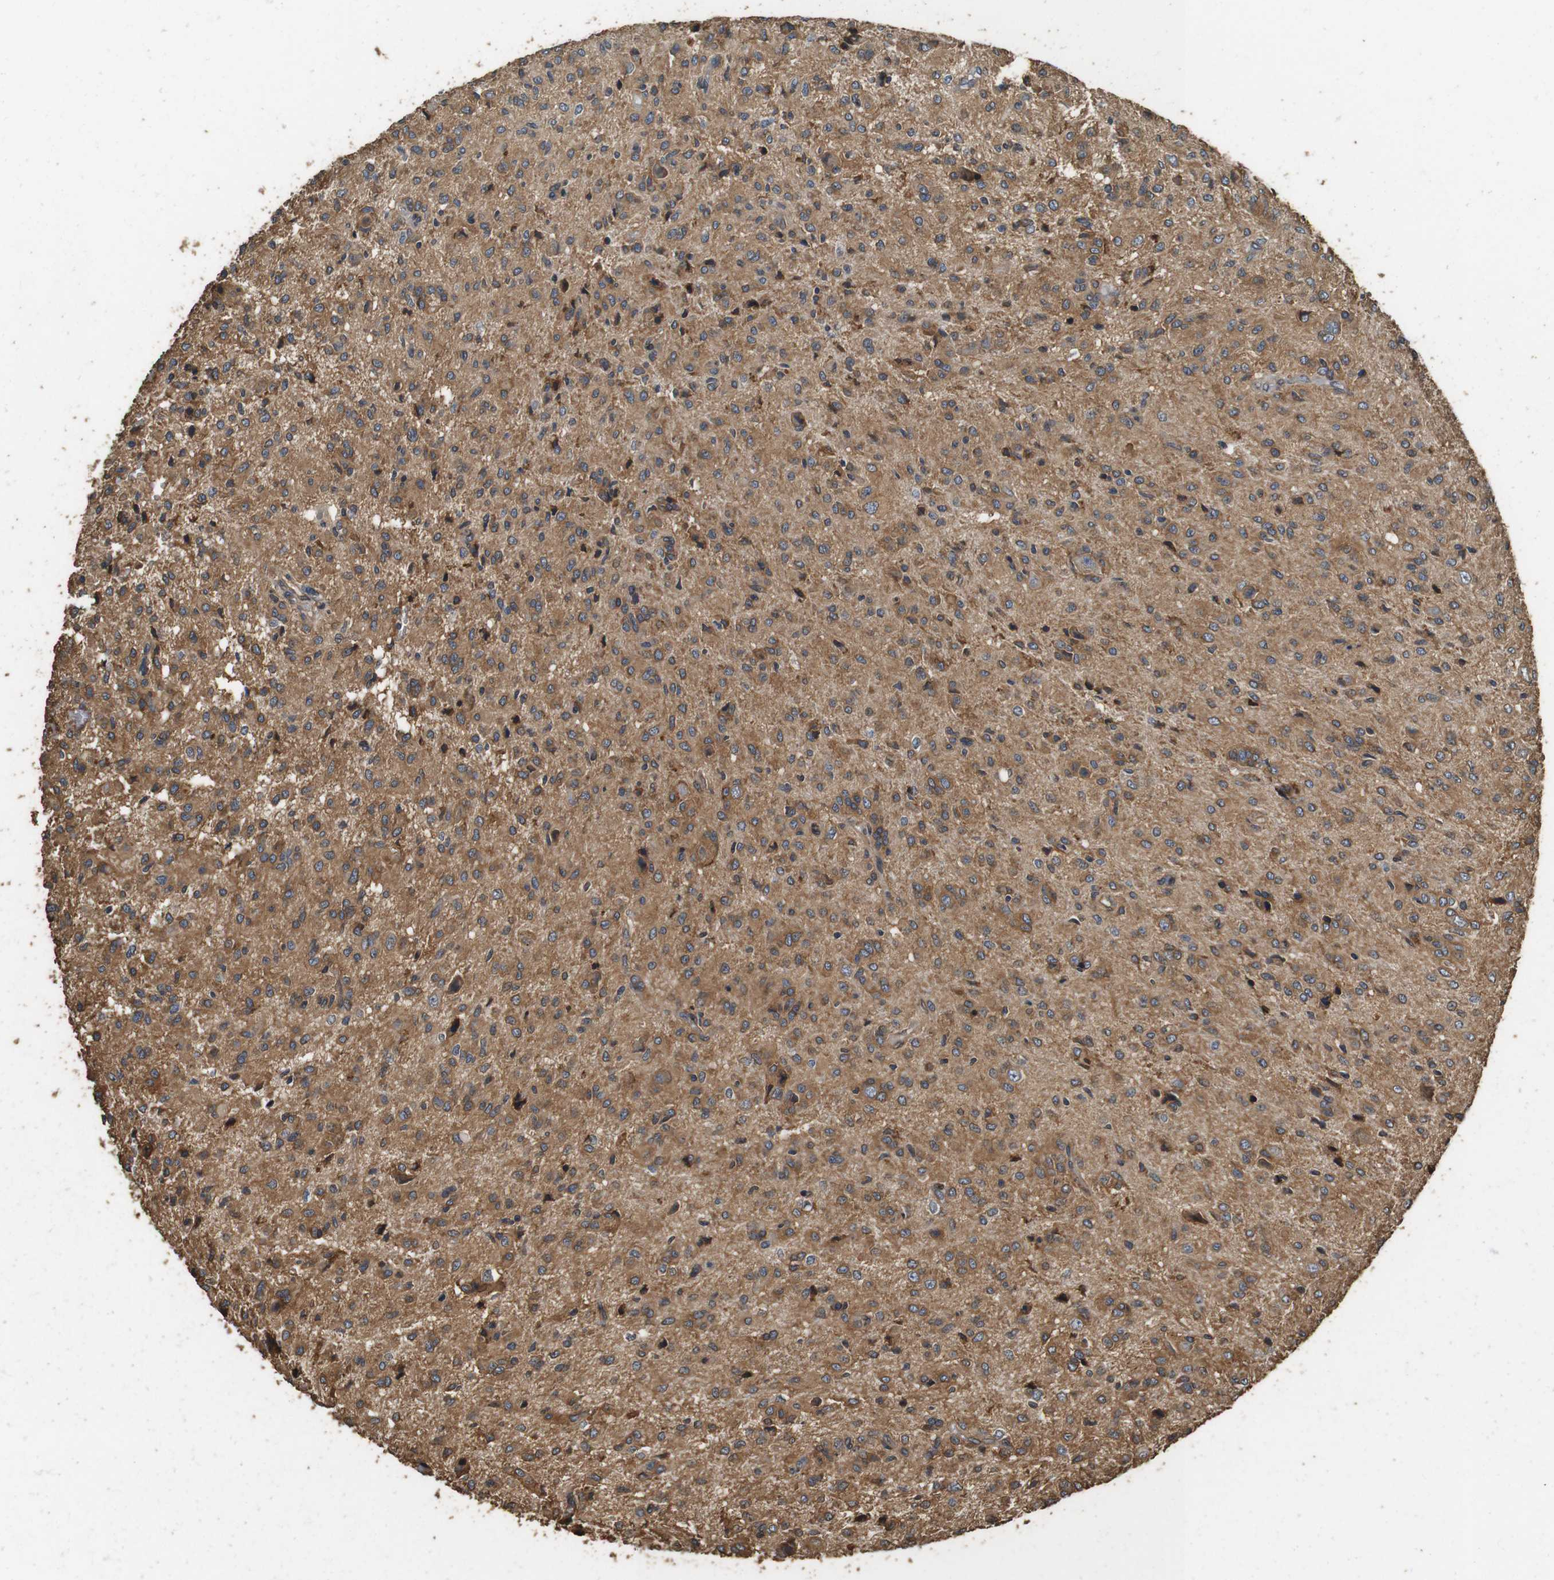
{"staining": {"intensity": "moderate", "quantity": ">75%", "location": "cytoplasmic/membranous"}, "tissue": "glioma", "cell_type": "Tumor cells", "image_type": "cancer", "snomed": [{"axis": "morphology", "description": "Glioma, malignant, High grade"}, {"axis": "topography", "description": "Brain"}], "caption": "Immunohistochemical staining of malignant glioma (high-grade) exhibits medium levels of moderate cytoplasmic/membranous staining in approximately >75% of tumor cells. The staining is performed using DAB brown chromogen to label protein expression. The nuclei are counter-stained blue using hematoxylin.", "gene": "CNPY4", "patient": {"sex": "female", "age": 59}}